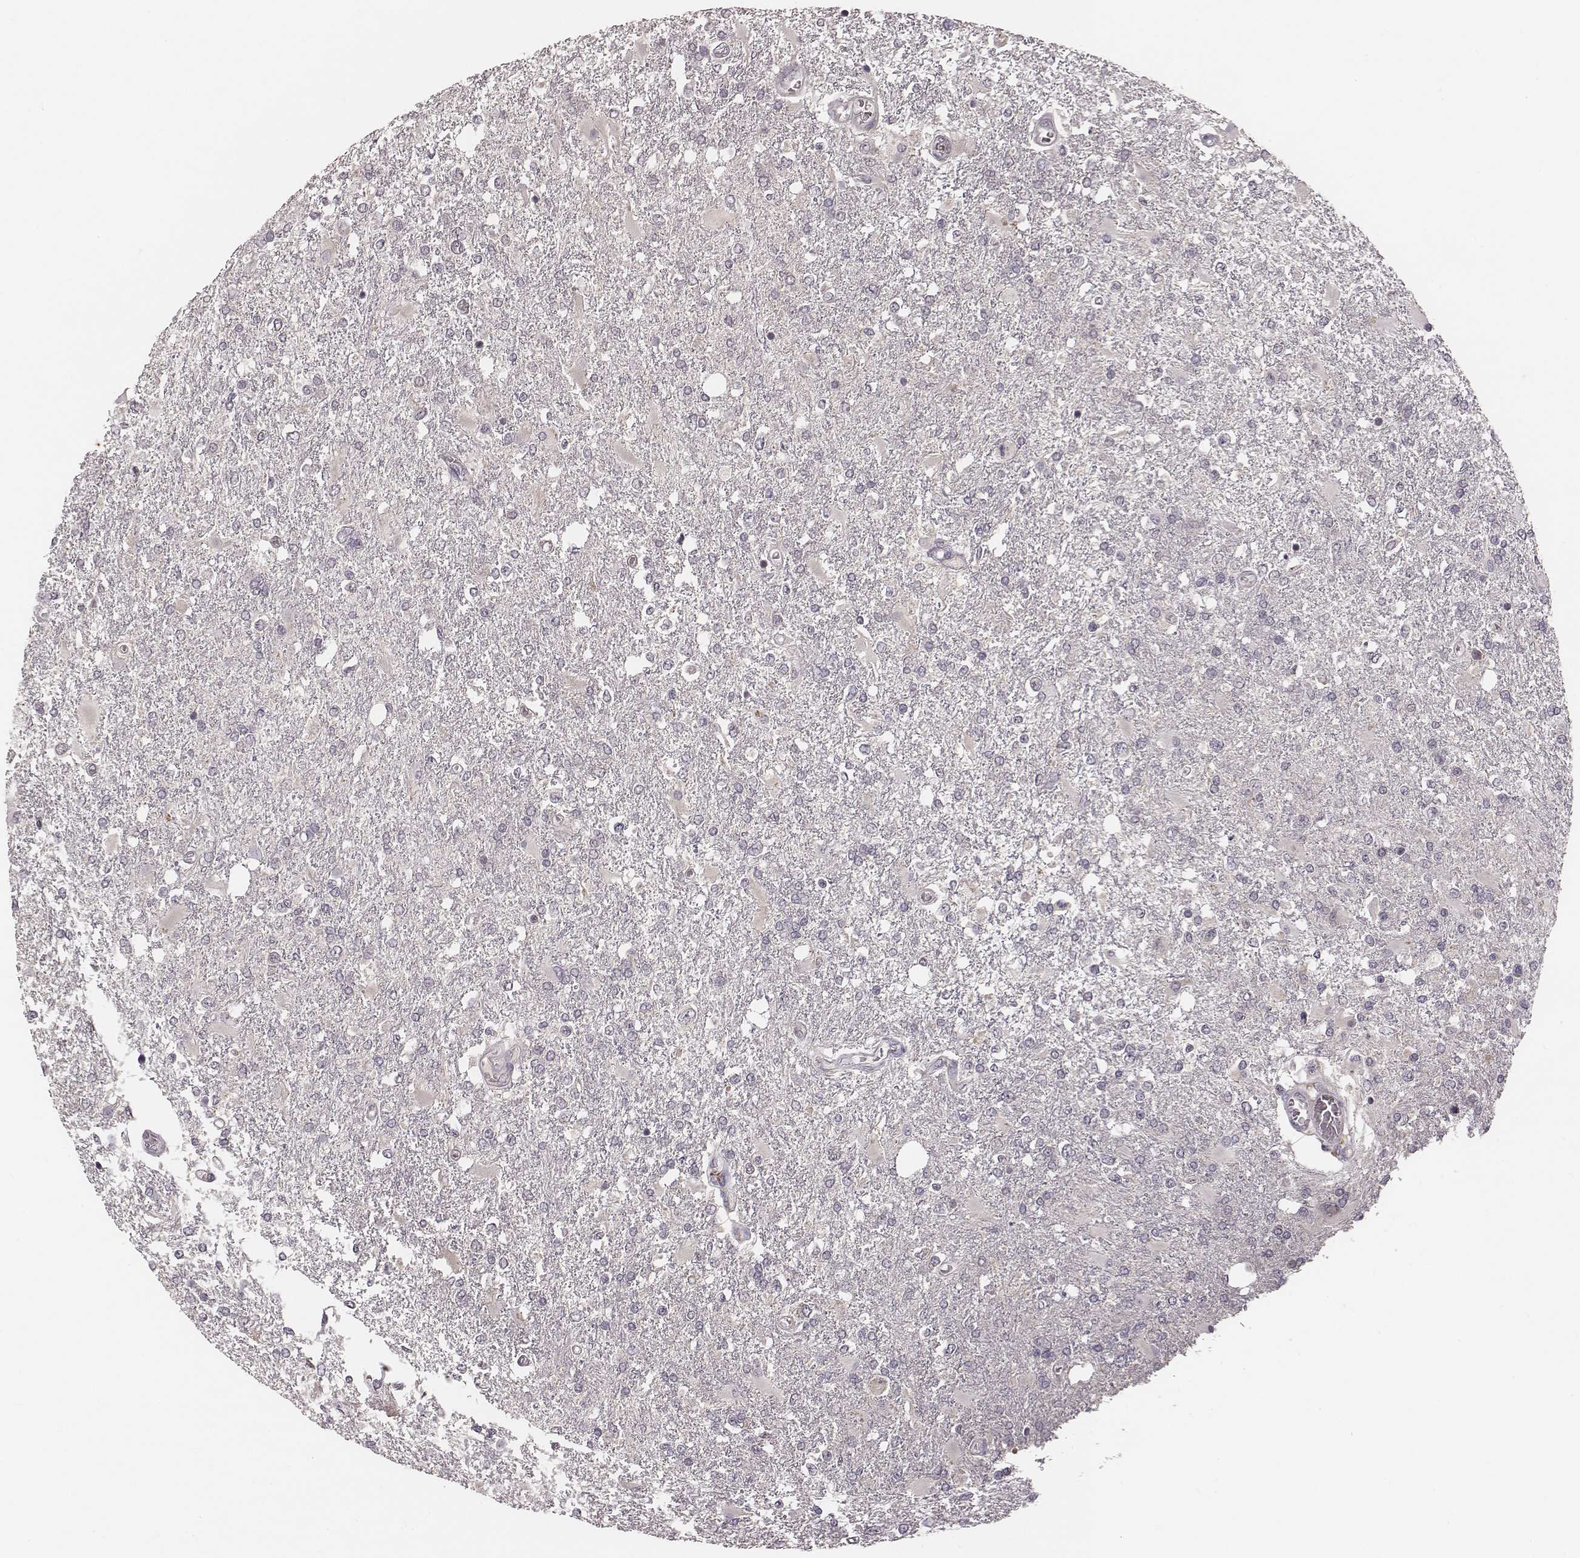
{"staining": {"intensity": "negative", "quantity": "none", "location": "none"}, "tissue": "glioma", "cell_type": "Tumor cells", "image_type": "cancer", "snomed": [{"axis": "morphology", "description": "Glioma, malignant, High grade"}, {"axis": "topography", "description": "Cerebral cortex"}], "caption": "High magnification brightfield microscopy of glioma stained with DAB (3,3'-diaminobenzidine) (brown) and counterstained with hematoxylin (blue): tumor cells show no significant positivity. (DAB (3,3'-diaminobenzidine) immunohistochemistry (IHC), high magnification).", "gene": "P2RX5", "patient": {"sex": "male", "age": 79}}